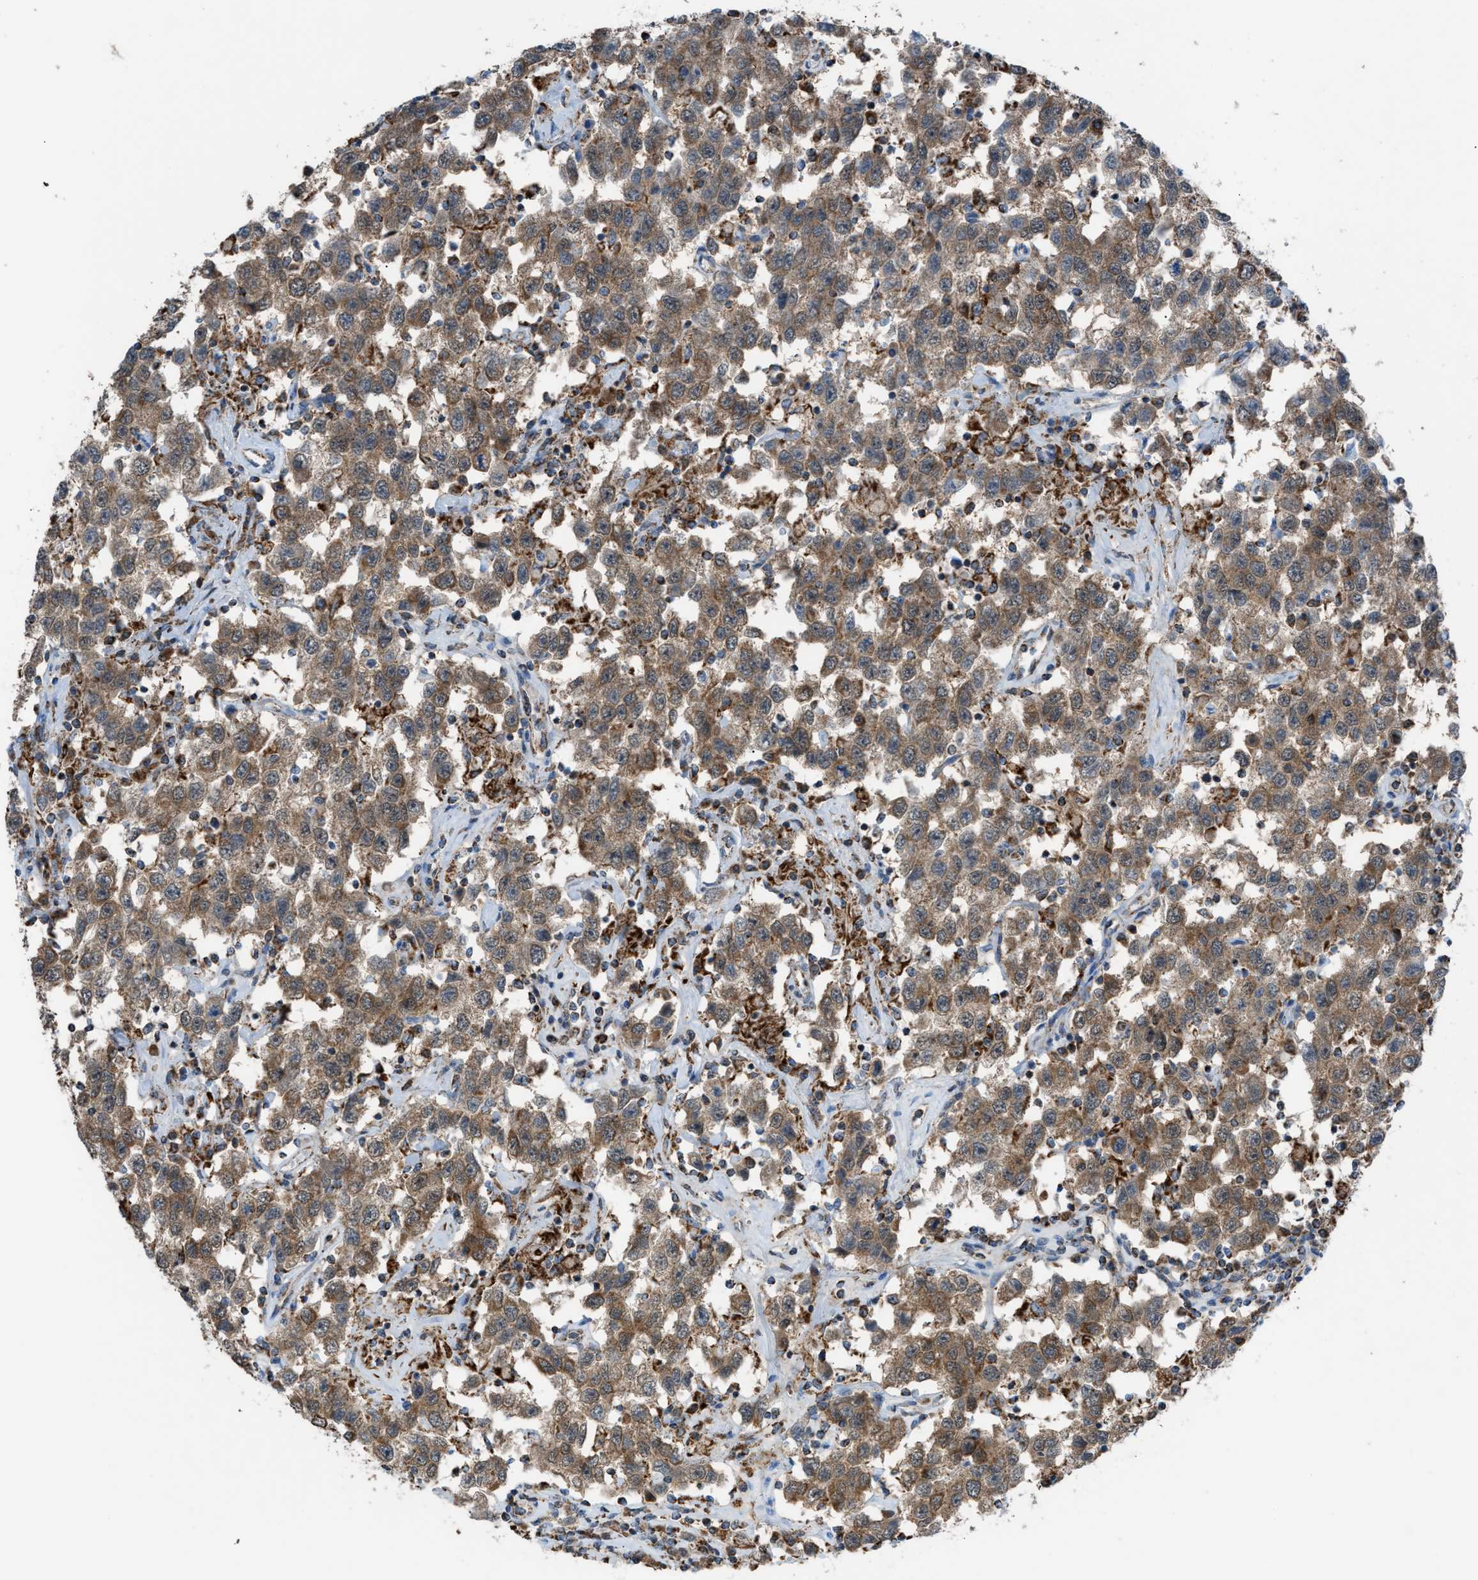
{"staining": {"intensity": "moderate", "quantity": ">75%", "location": "cytoplasmic/membranous"}, "tissue": "testis cancer", "cell_type": "Tumor cells", "image_type": "cancer", "snomed": [{"axis": "morphology", "description": "Seminoma, NOS"}, {"axis": "topography", "description": "Testis"}], "caption": "About >75% of tumor cells in human testis seminoma reveal moderate cytoplasmic/membranous protein staining as visualized by brown immunohistochemical staining.", "gene": "SRM", "patient": {"sex": "male", "age": 41}}